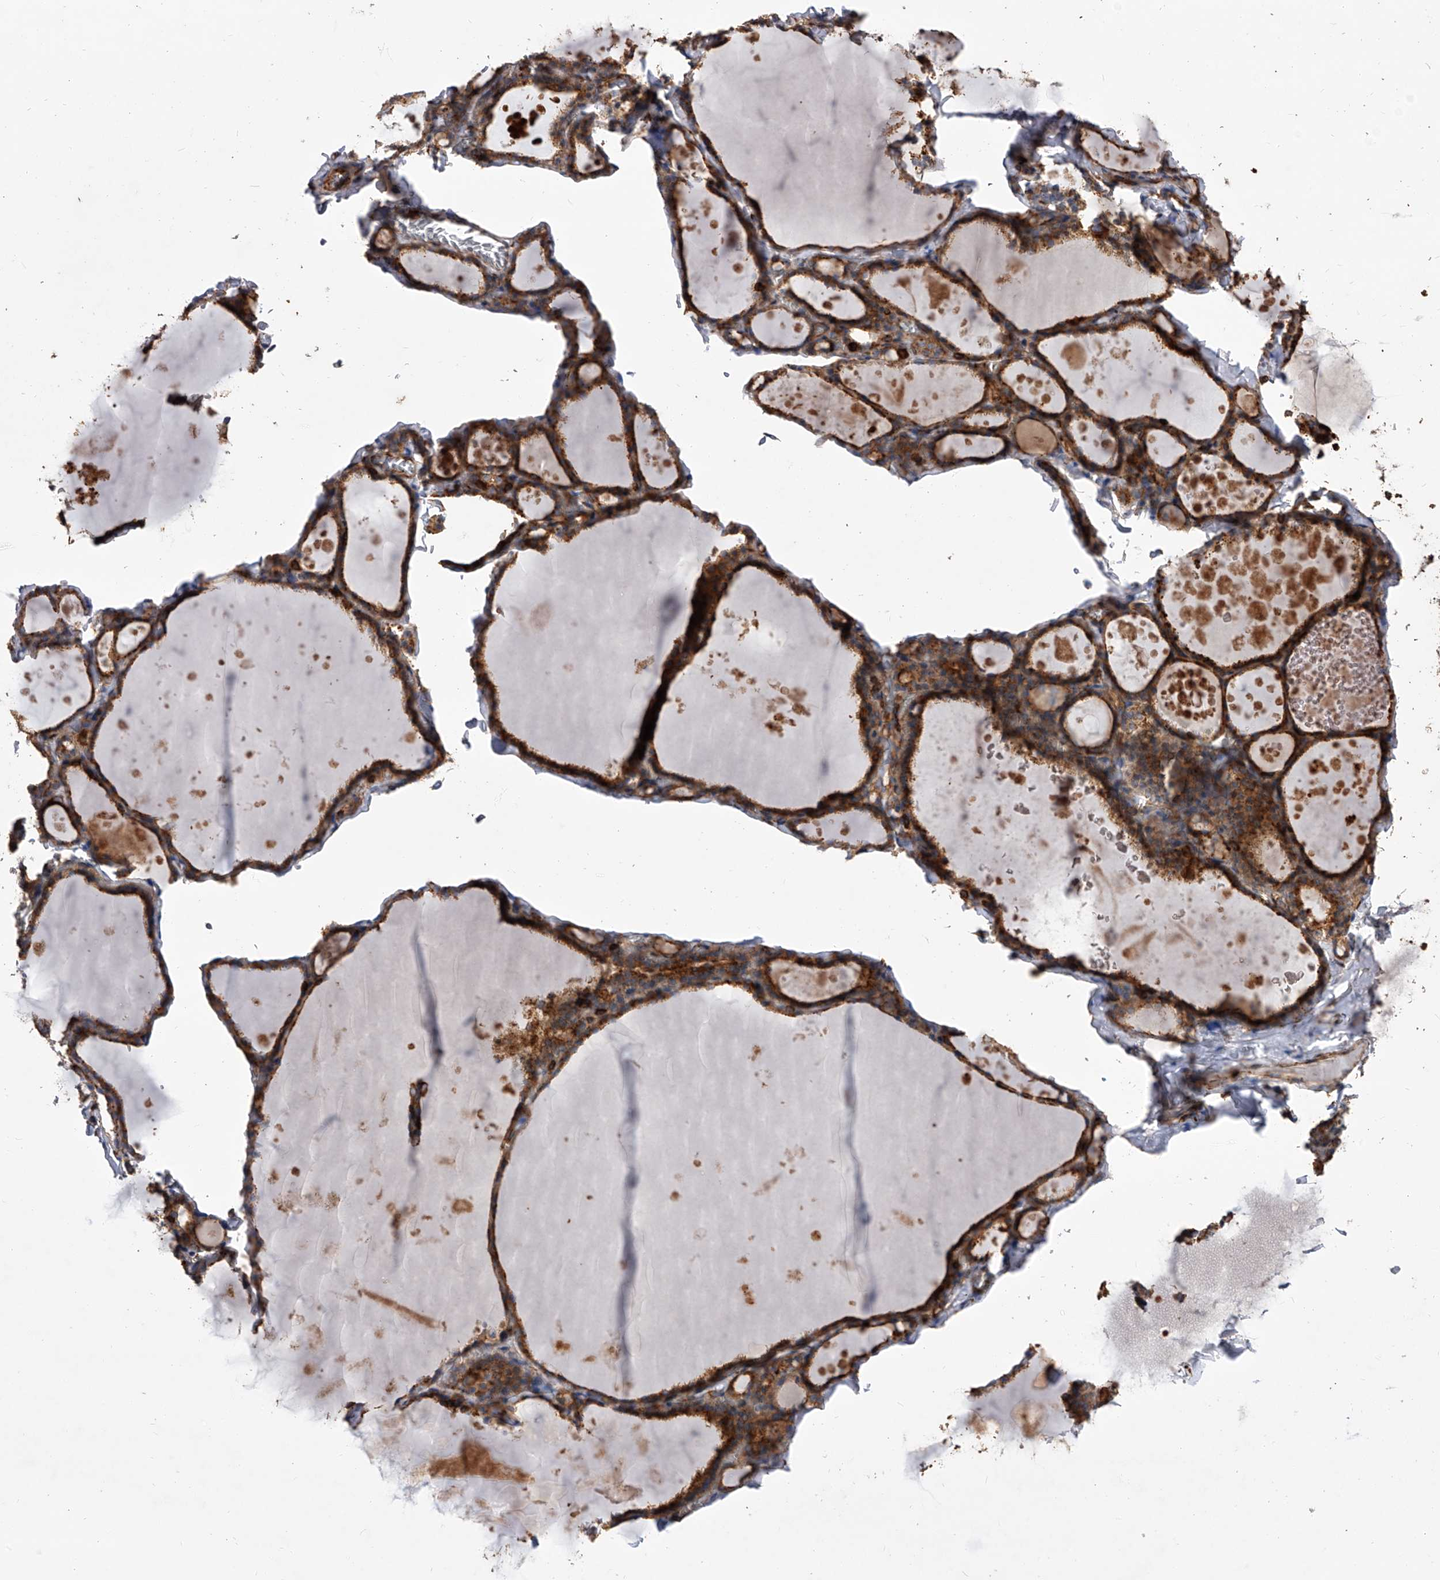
{"staining": {"intensity": "strong", "quantity": ">75%", "location": "cytoplasmic/membranous"}, "tissue": "thyroid gland", "cell_type": "Glandular cells", "image_type": "normal", "snomed": [{"axis": "morphology", "description": "Normal tissue, NOS"}, {"axis": "topography", "description": "Thyroid gland"}], "caption": "IHC of normal human thyroid gland demonstrates high levels of strong cytoplasmic/membranous expression in approximately >75% of glandular cells.", "gene": "PISD", "patient": {"sex": "male", "age": 56}}